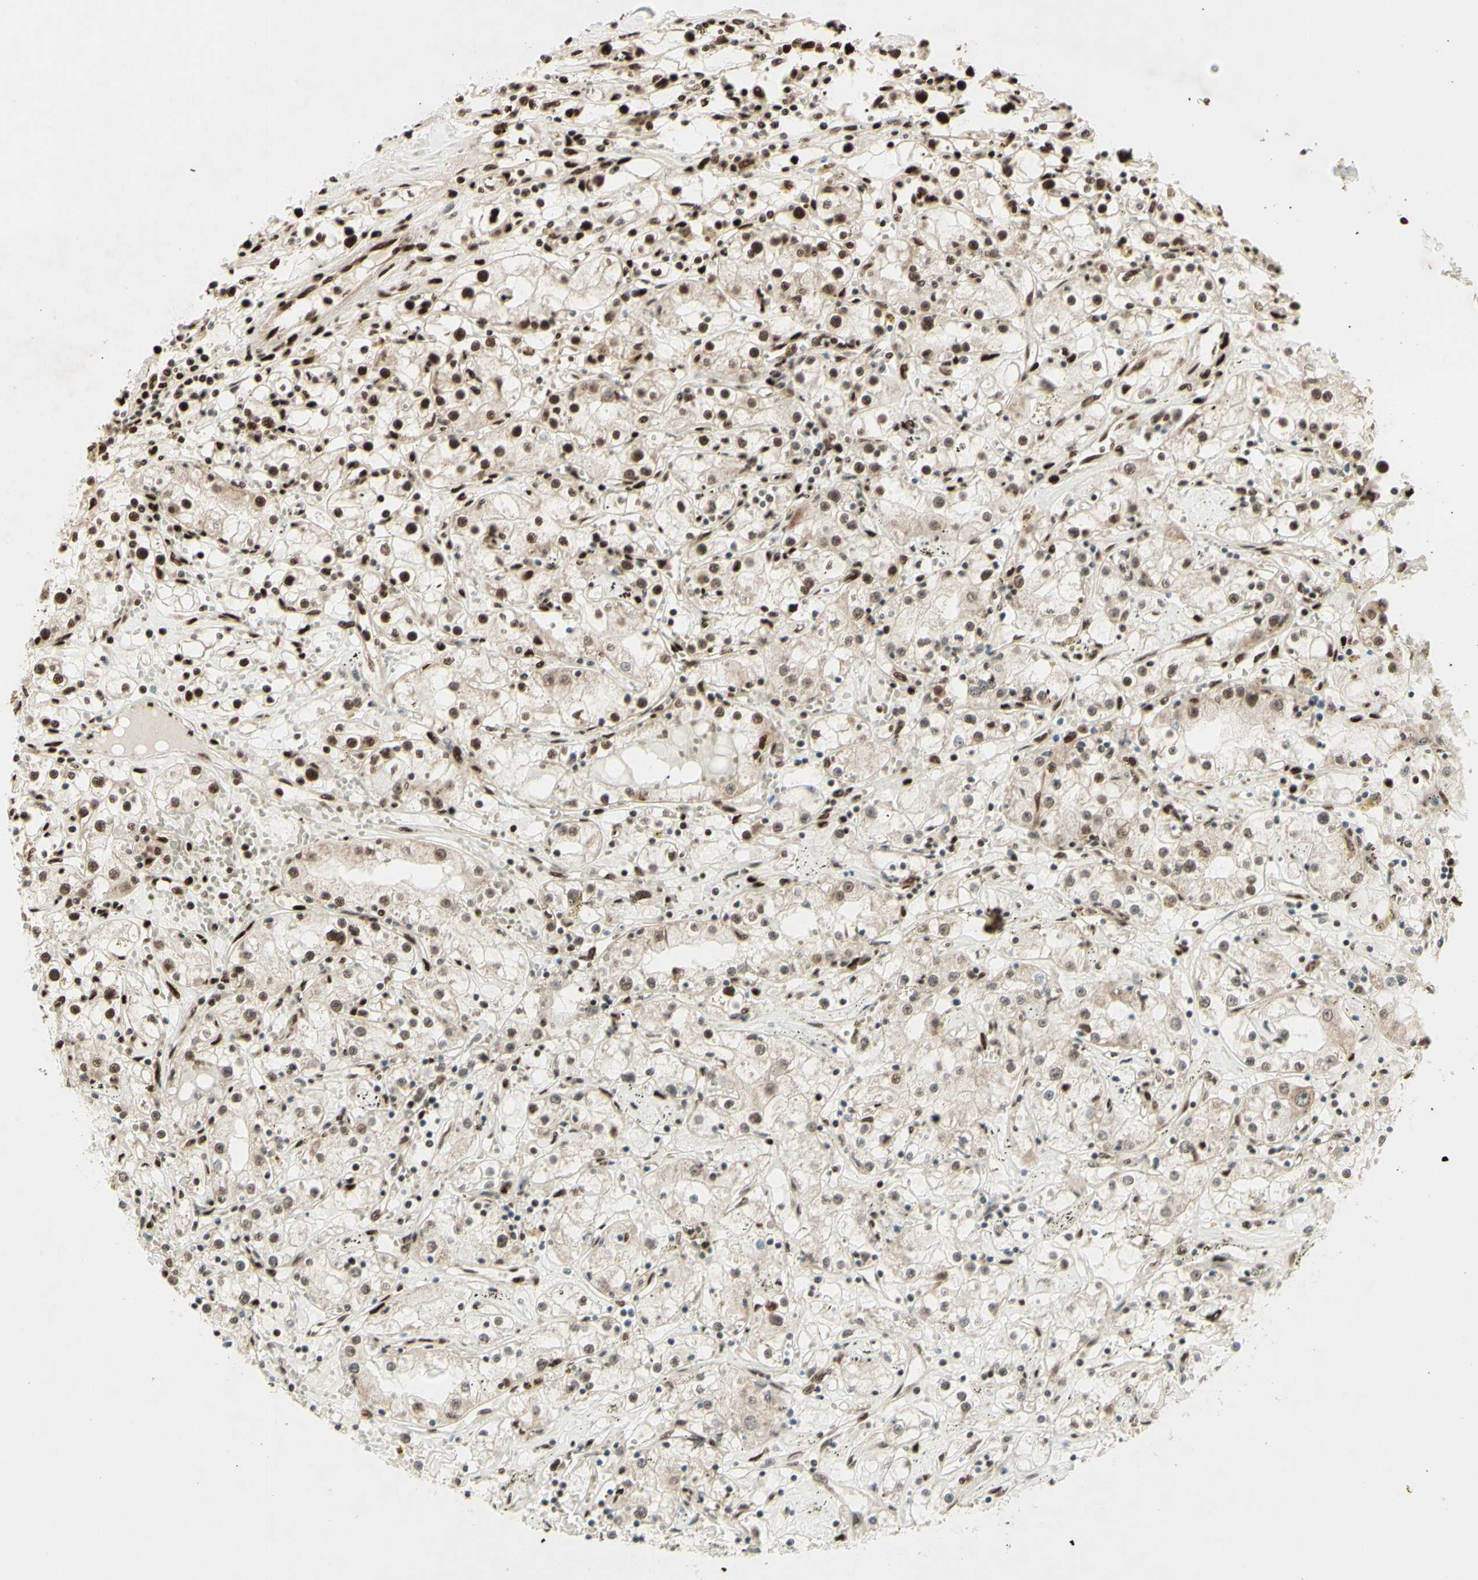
{"staining": {"intensity": "strong", "quantity": "25%-75%", "location": "nuclear"}, "tissue": "renal cancer", "cell_type": "Tumor cells", "image_type": "cancer", "snomed": [{"axis": "morphology", "description": "Adenocarcinoma, NOS"}, {"axis": "topography", "description": "Kidney"}], "caption": "Immunohistochemical staining of human renal cancer (adenocarcinoma) demonstrates high levels of strong nuclear expression in approximately 25%-75% of tumor cells. The protein of interest is shown in brown color, while the nuclei are stained blue.", "gene": "NR3C1", "patient": {"sex": "male", "age": 56}}